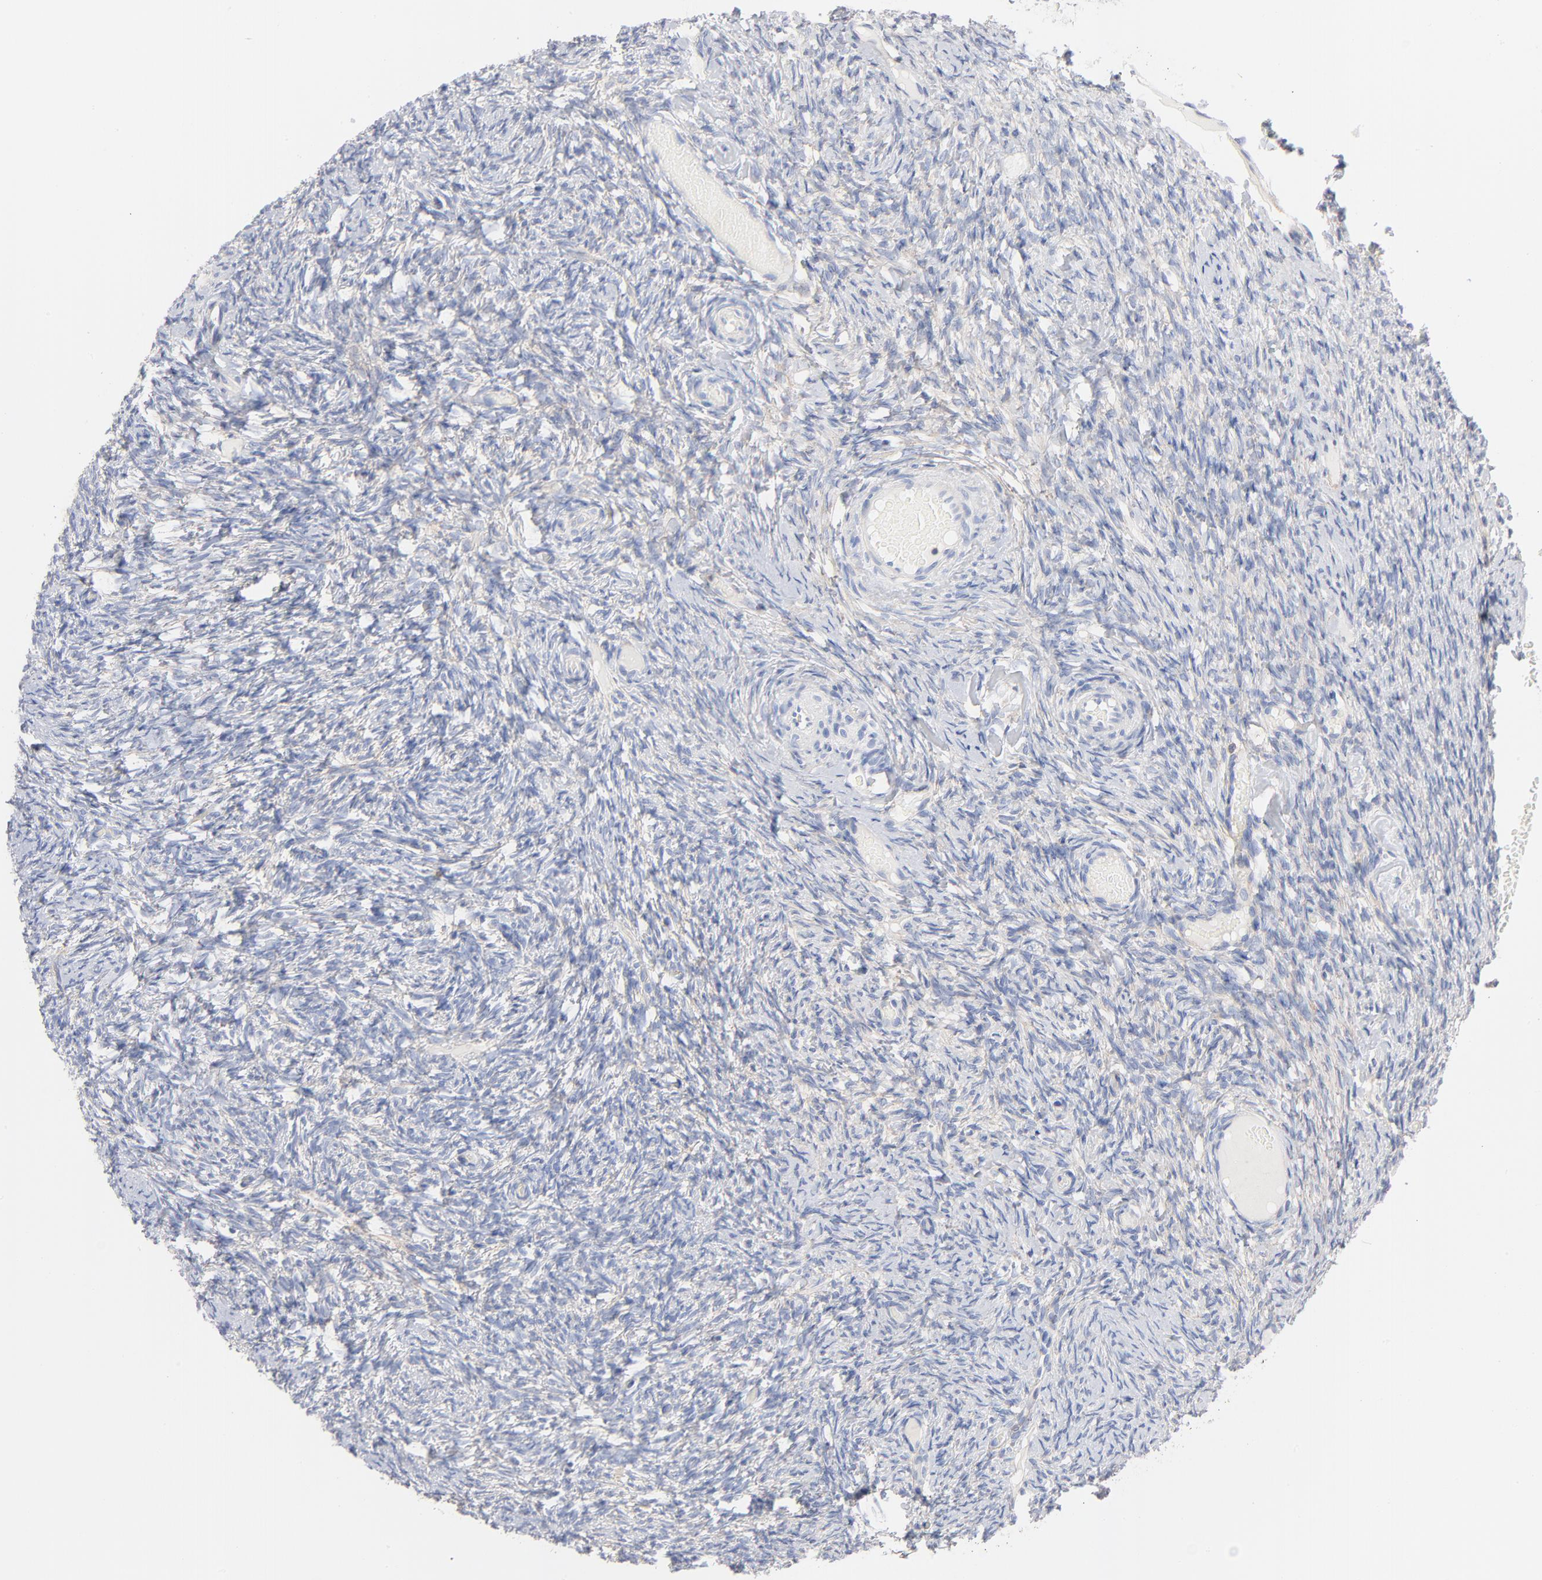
{"staining": {"intensity": "negative", "quantity": "none", "location": "none"}, "tissue": "ovary", "cell_type": "Ovarian stroma cells", "image_type": "normal", "snomed": [{"axis": "morphology", "description": "Normal tissue, NOS"}, {"axis": "topography", "description": "Ovary"}], "caption": "Image shows no significant protein positivity in ovarian stroma cells of normal ovary. The staining is performed using DAB (3,3'-diaminobenzidine) brown chromogen with nuclei counter-stained in using hematoxylin.", "gene": "SEPTIN11", "patient": {"sex": "female", "age": 60}}